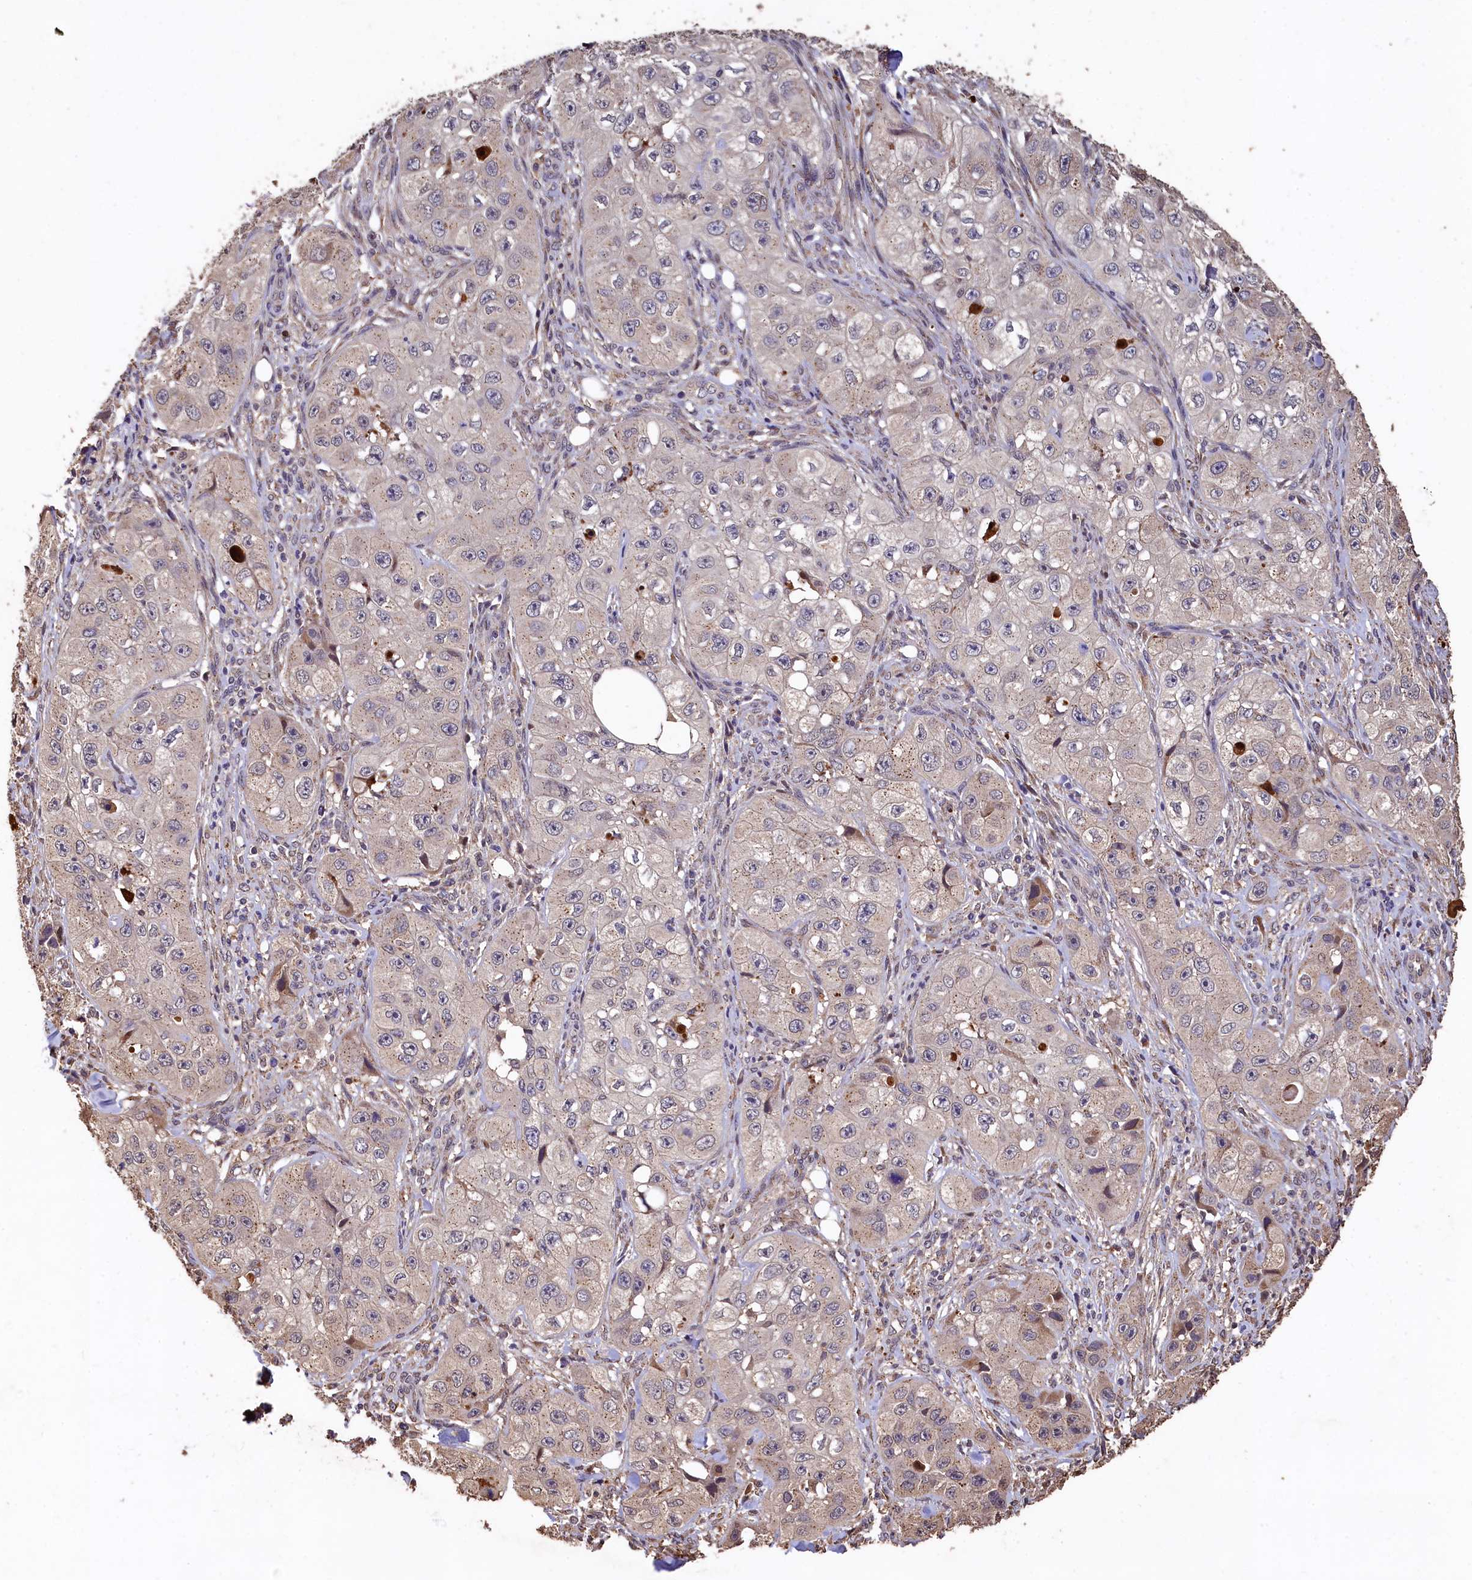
{"staining": {"intensity": "weak", "quantity": "<25%", "location": "cytoplasmic/membranous"}, "tissue": "skin cancer", "cell_type": "Tumor cells", "image_type": "cancer", "snomed": [{"axis": "morphology", "description": "Squamous cell carcinoma, NOS"}, {"axis": "topography", "description": "Skin"}, {"axis": "topography", "description": "Subcutis"}], "caption": "Human skin squamous cell carcinoma stained for a protein using immunohistochemistry displays no positivity in tumor cells.", "gene": "LSM4", "patient": {"sex": "male", "age": 73}}